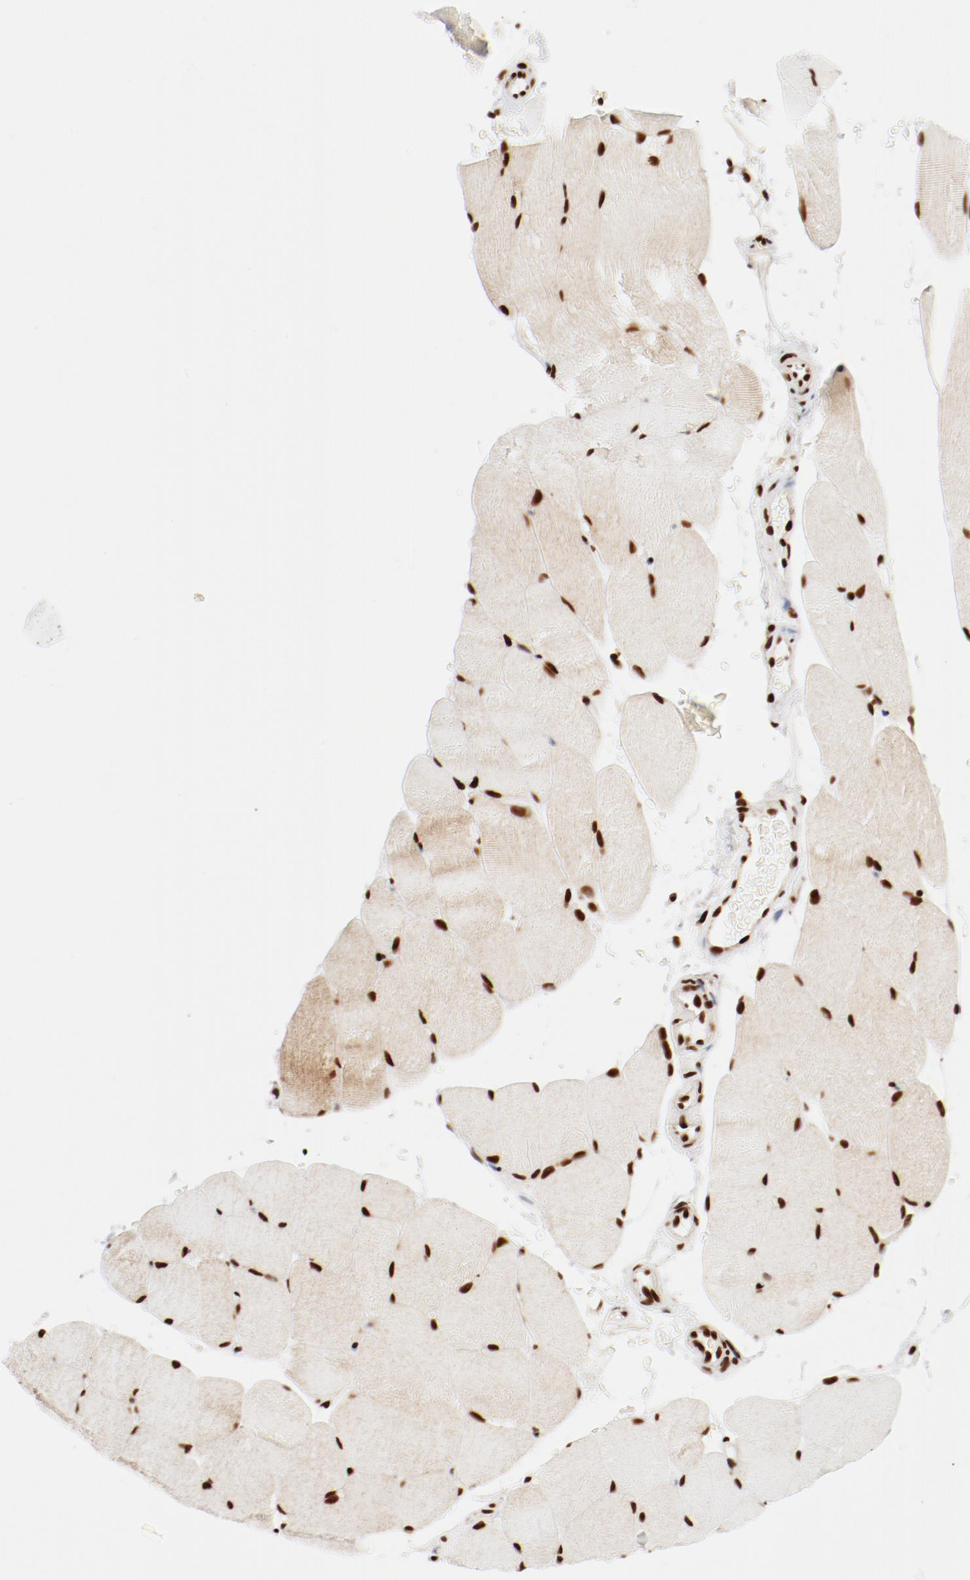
{"staining": {"intensity": "strong", "quantity": ">75%", "location": "cytoplasmic/membranous,nuclear"}, "tissue": "skeletal muscle", "cell_type": "Myocytes", "image_type": "normal", "snomed": [{"axis": "morphology", "description": "Normal tissue, NOS"}, {"axis": "topography", "description": "Skeletal muscle"}], "caption": "Normal skeletal muscle displays strong cytoplasmic/membranous,nuclear expression in approximately >75% of myocytes, visualized by immunohistochemistry.", "gene": "CTBP1", "patient": {"sex": "female", "age": 37}}